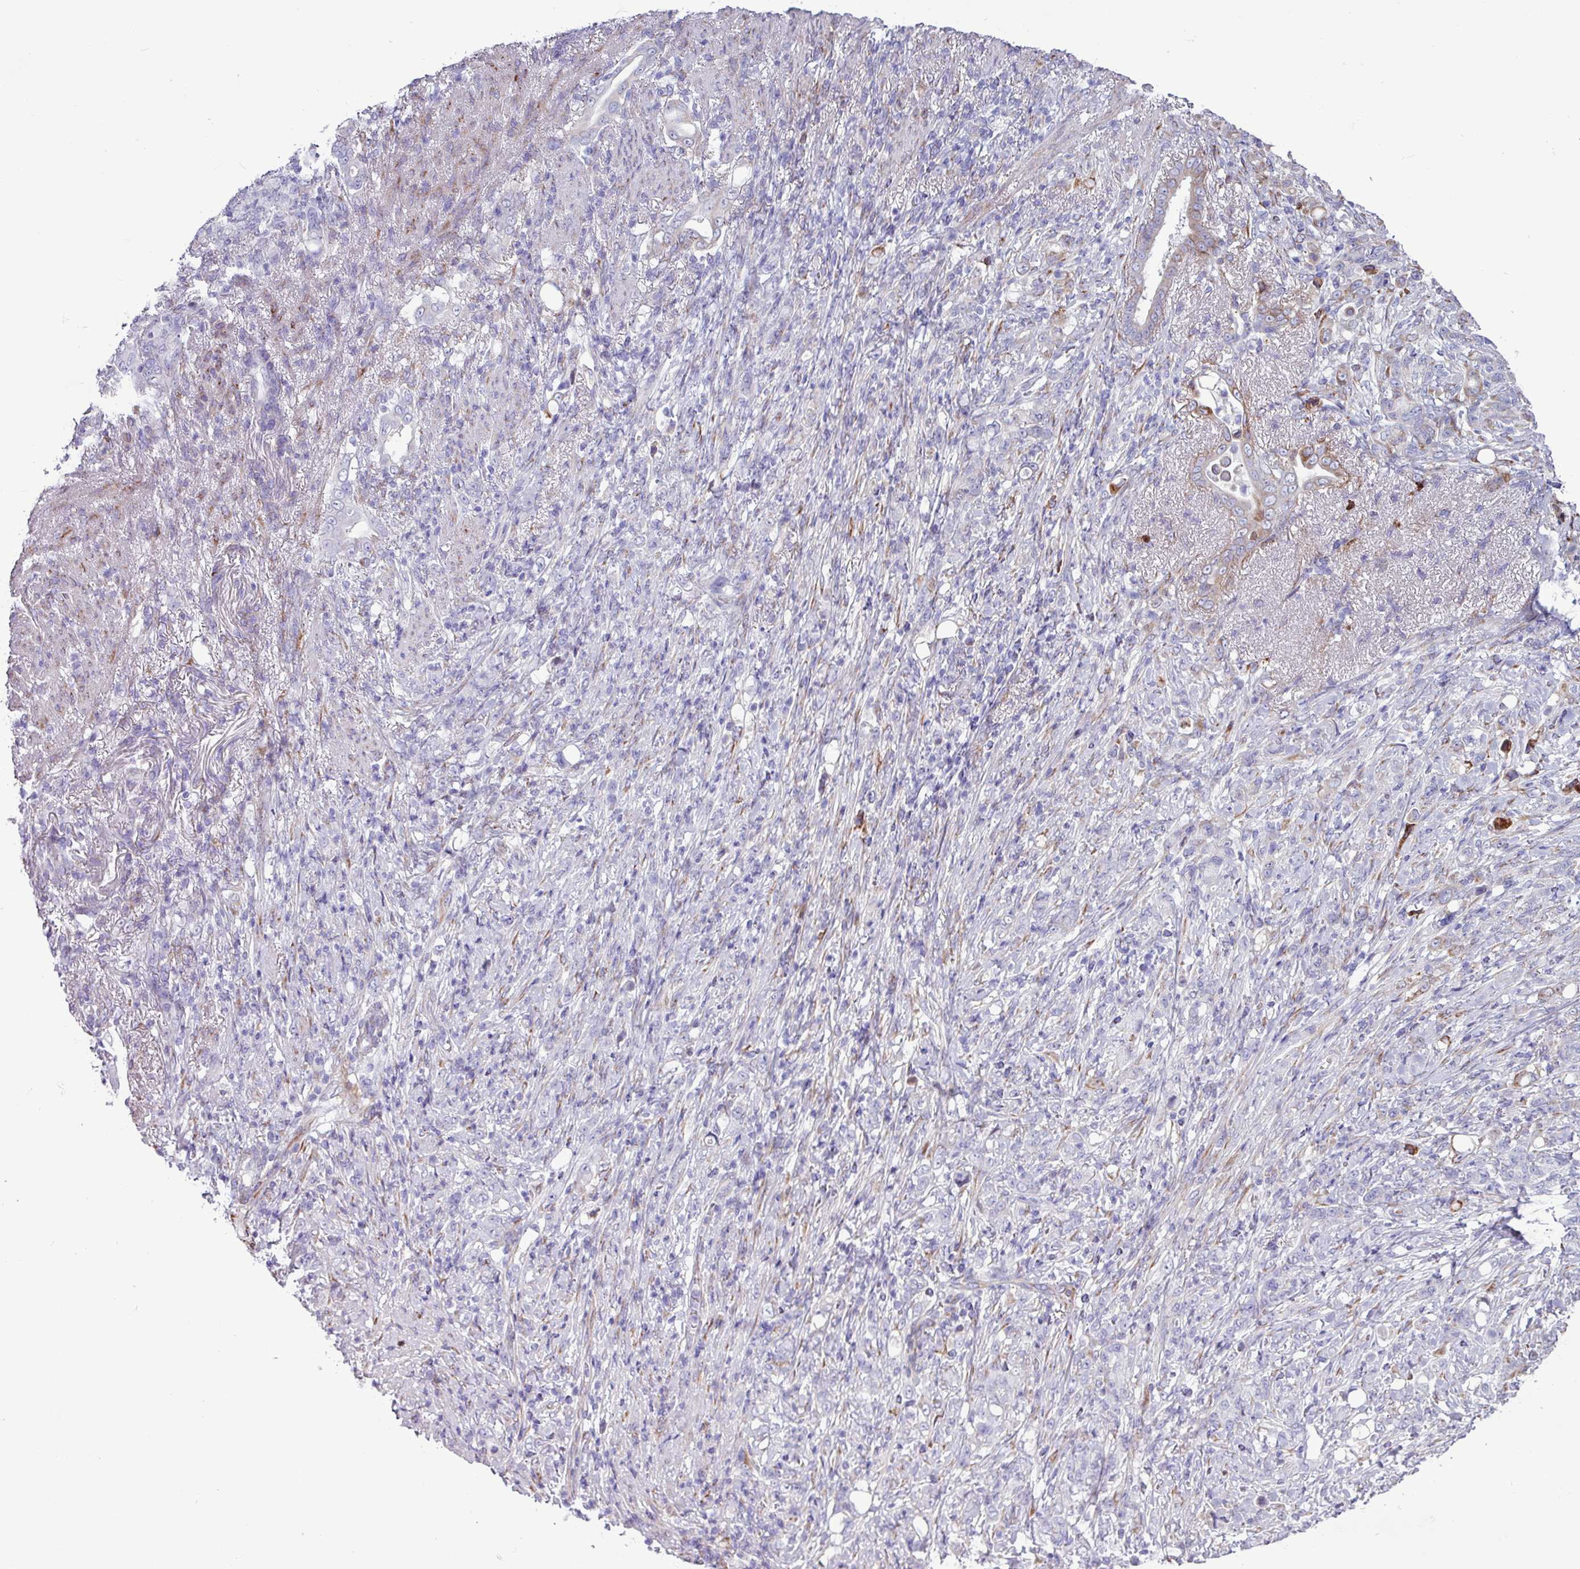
{"staining": {"intensity": "negative", "quantity": "none", "location": "none"}, "tissue": "stomach cancer", "cell_type": "Tumor cells", "image_type": "cancer", "snomed": [{"axis": "morphology", "description": "Normal tissue, NOS"}, {"axis": "morphology", "description": "Adenocarcinoma, NOS"}, {"axis": "topography", "description": "Stomach"}], "caption": "A photomicrograph of stomach adenocarcinoma stained for a protein displays no brown staining in tumor cells. (DAB (3,3'-diaminobenzidine) immunohistochemistry, high magnification).", "gene": "PPP1R35", "patient": {"sex": "female", "age": 79}}